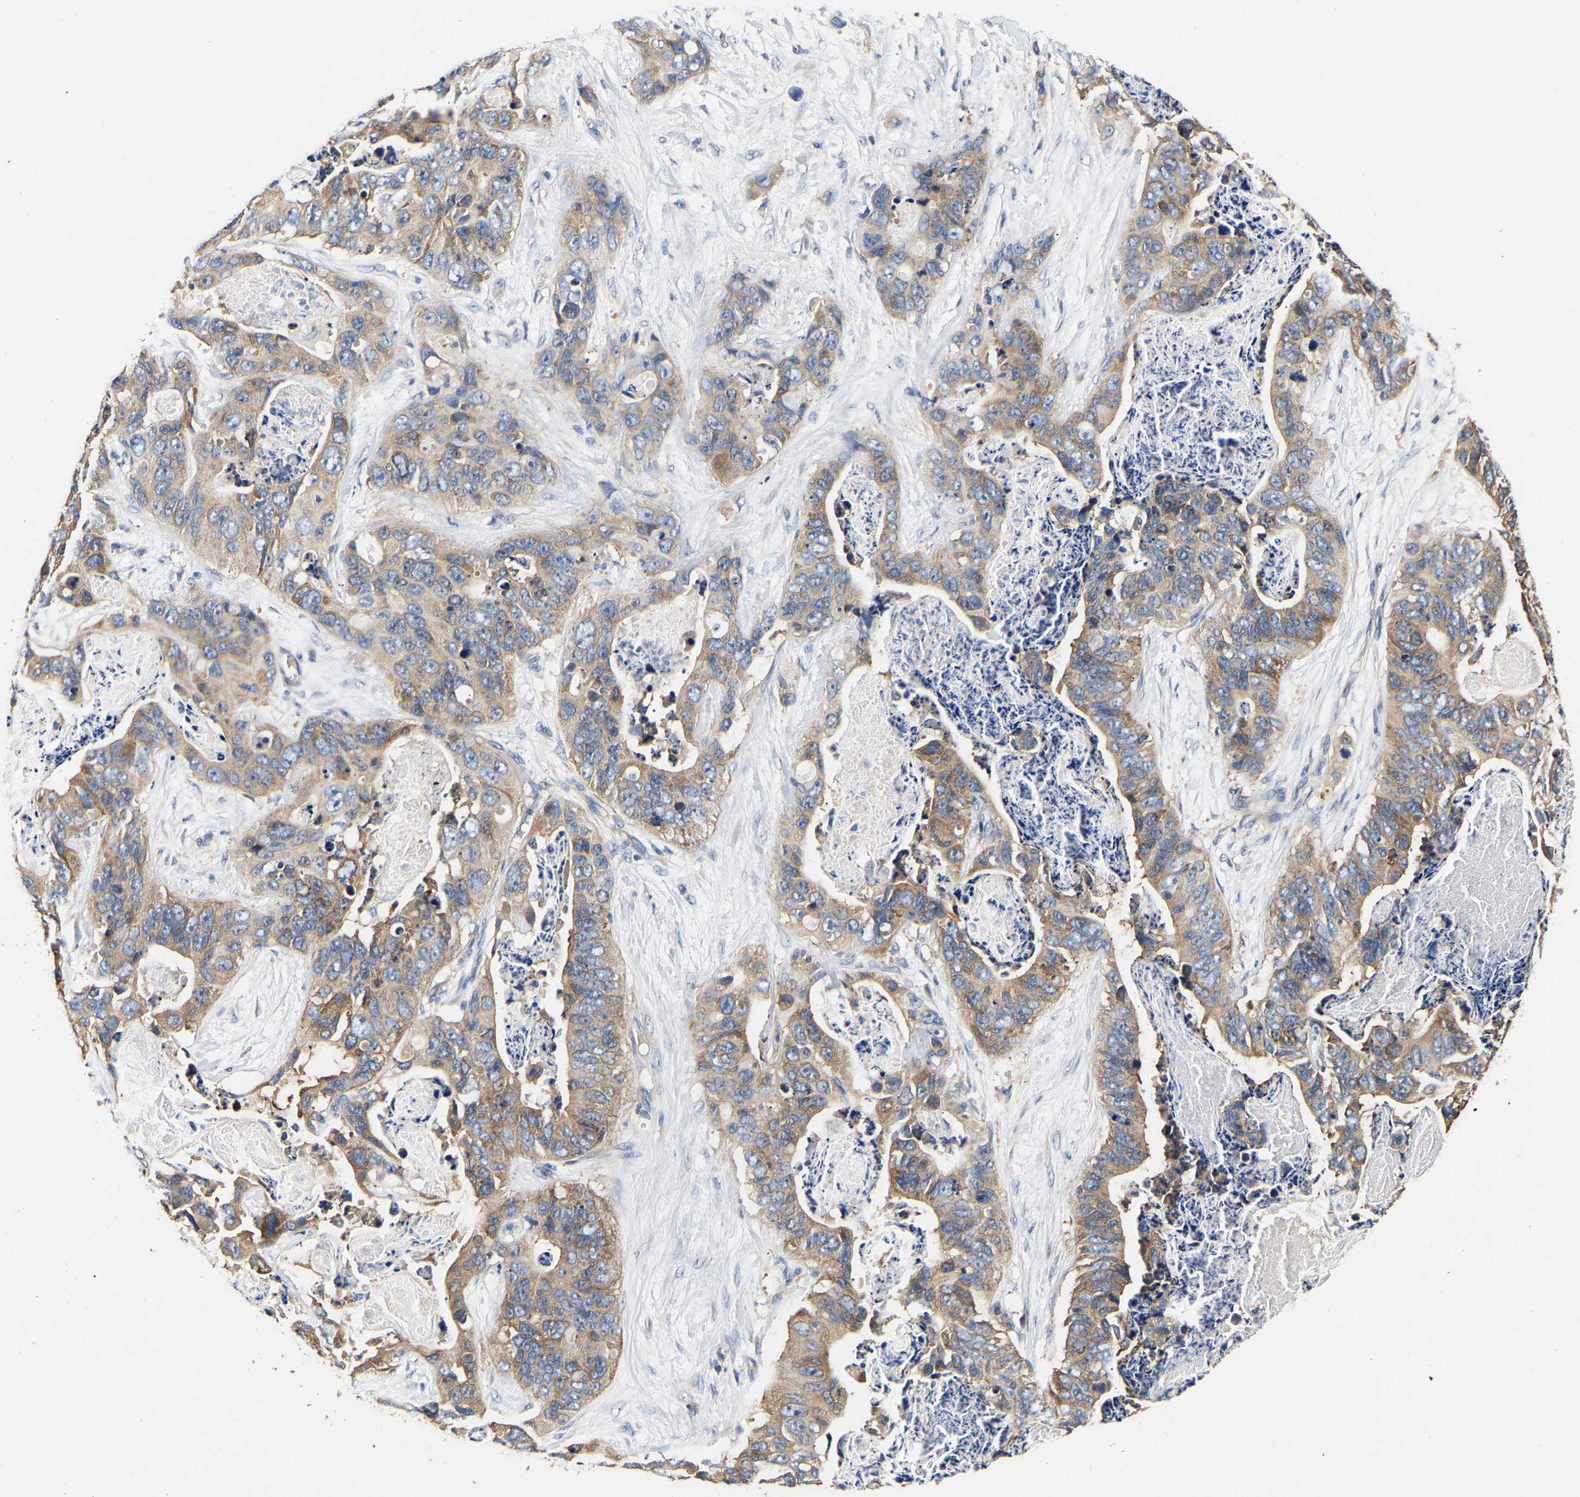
{"staining": {"intensity": "moderate", "quantity": "<25%", "location": "cytoplasmic/membranous"}, "tissue": "stomach cancer", "cell_type": "Tumor cells", "image_type": "cancer", "snomed": [{"axis": "morphology", "description": "Adenocarcinoma, NOS"}, {"axis": "topography", "description": "Stomach"}], "caption": "A histopathology image of stomach adenocarcinoma stained for a protein shows moderate cytoplasmic/membranous brown staining in tumor cells.", "gene": "LRBA", "patient": {"sex": "female", "age": 89}}